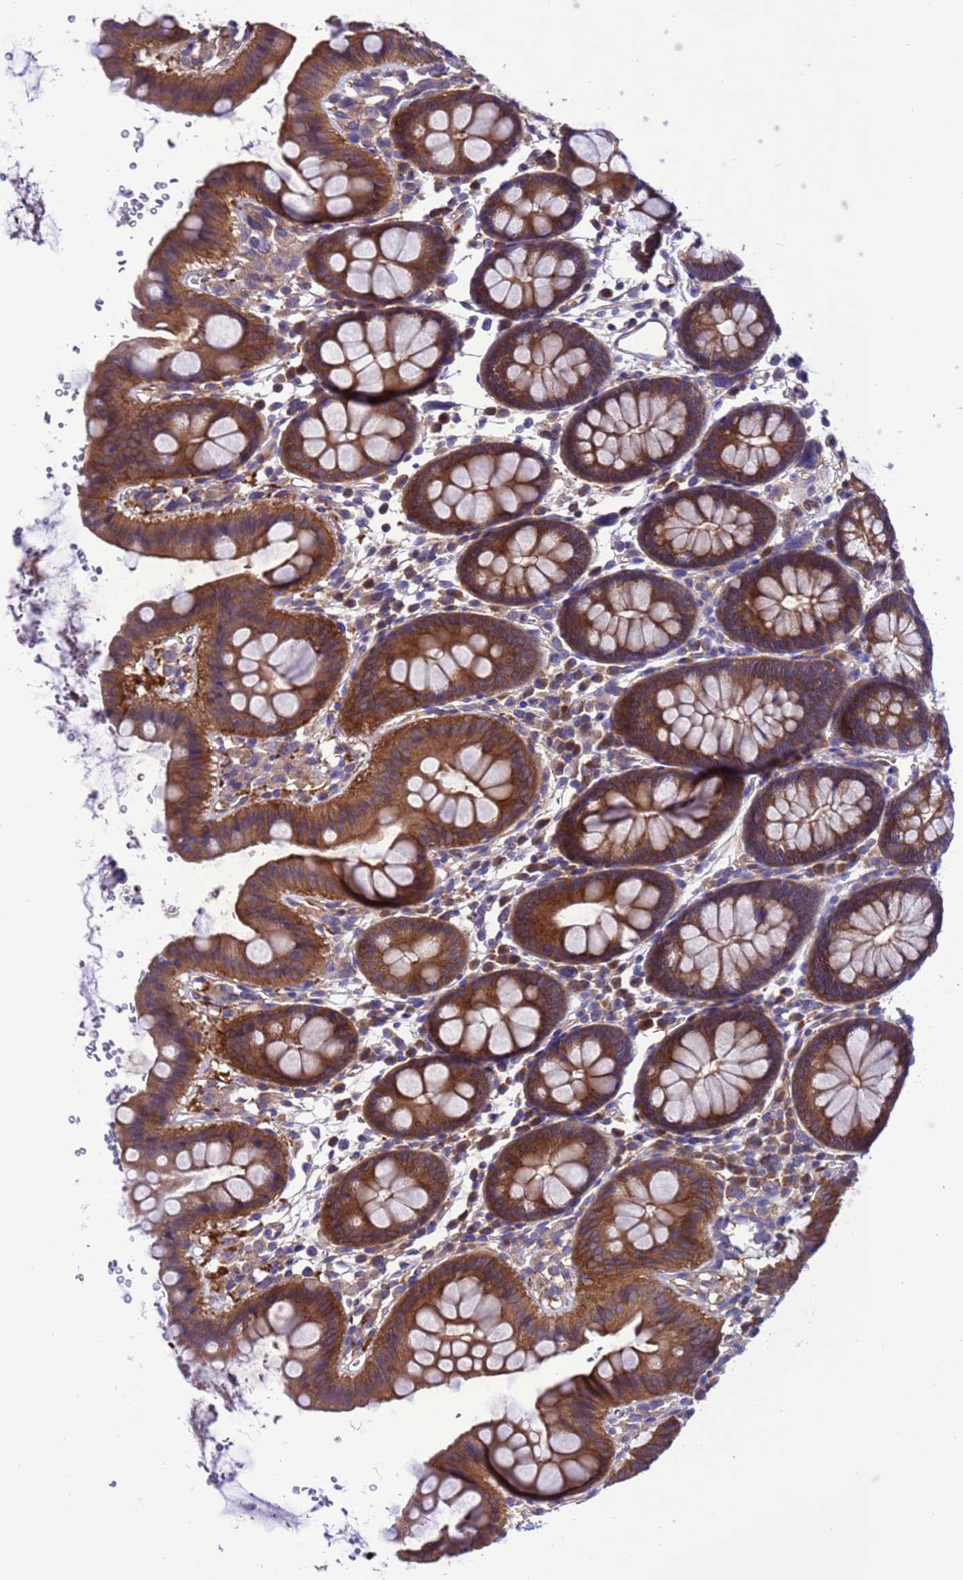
{"staining": {"intensity": "moderate", "quantity": ">75%", "location": "cytoplasmic/membranous"}, "tissue": "colon", "cell_type": "Endothelial cells", "image_type": "normal", "snomed": [{"axis": "morphology", "description": "Normal tissue, NOS"}, {"axis": "topography", "description": "Colon"}], "caption": "IHC staining of benign colon, which demonstrates medium levels of moderate cytoplasmic/membranous positivity in about >75% of endothelial cells indicating moderate cytoplasmic/membranous protein positivity. The staining was performed using DAB (3,3'-diaminobenzidine) (brown) for protein detection and nuclei were counterstained in hematoxylin (blue).", "gene": "RABEP2", "patient": {"sex": "male", "age": 75}}